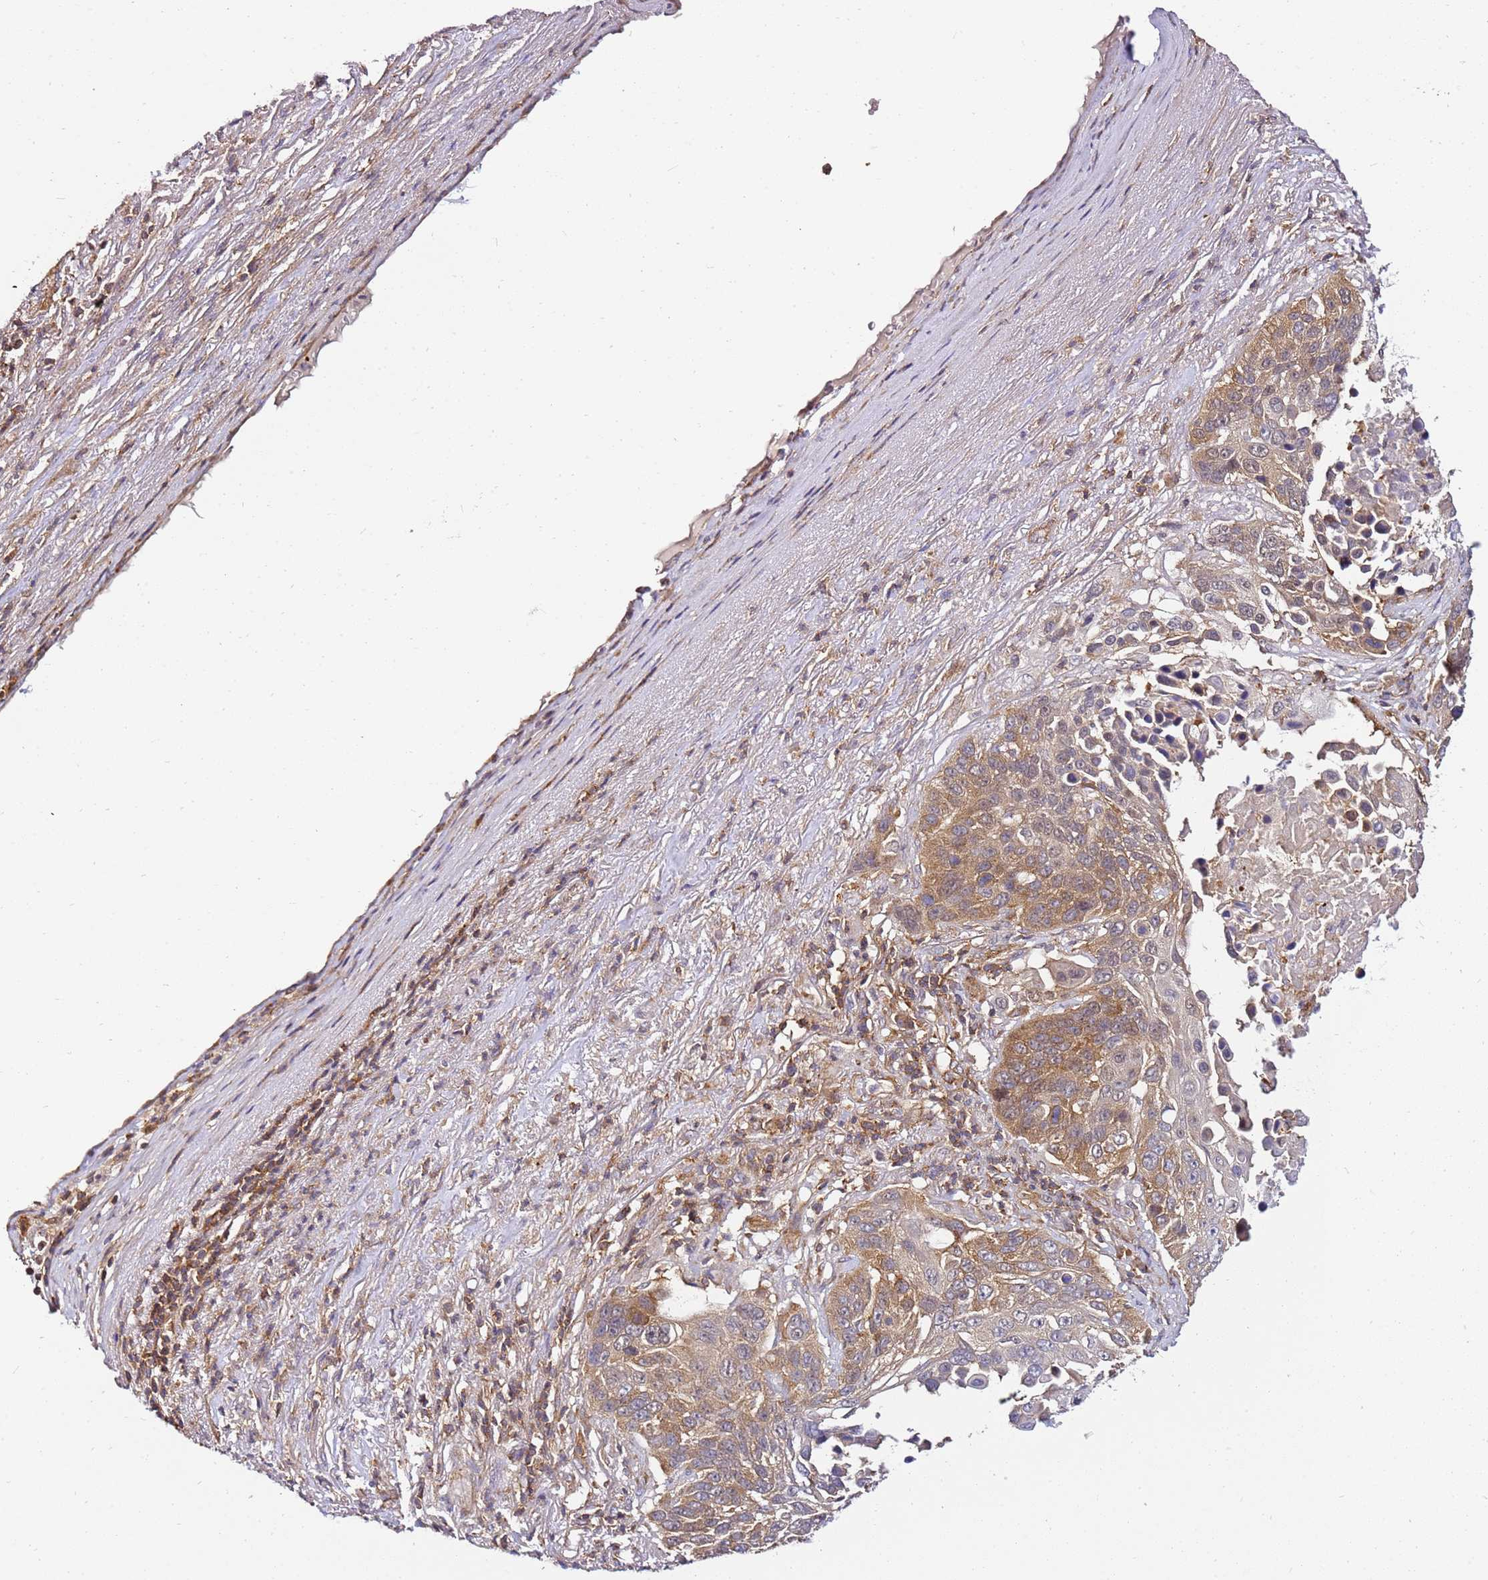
{"staining": {"intensity": "moderate", "quantity": "25%-75%", "location": "cytoplasmic/membranous"}, "tissue": "lung cancer", "cell_type": "Tumor cells", "image_type": "cancer", "snomed": [{"axis": "morphology", "description": "Normal tissue, NOS"}, {"axis": "morphology", "description": "Squamous cell carcinoma, NOS"}, {"axis": "topography", "description": "Lymph node"}, {"axis": "topography", "description": "Lung"}], "caption": "Immunohistochemical staining of human lung cancer reveals medium levels of moderate cytoplasmic/membranous expression in about 25%-75% of tumor cells. The protein is stained brown, and the nuclei are stained in blue (DAB IHC with brightfield microscopy, high magnification).", "gene": "PIH1D1", "patient": {"sex": "male", "age": 66}}